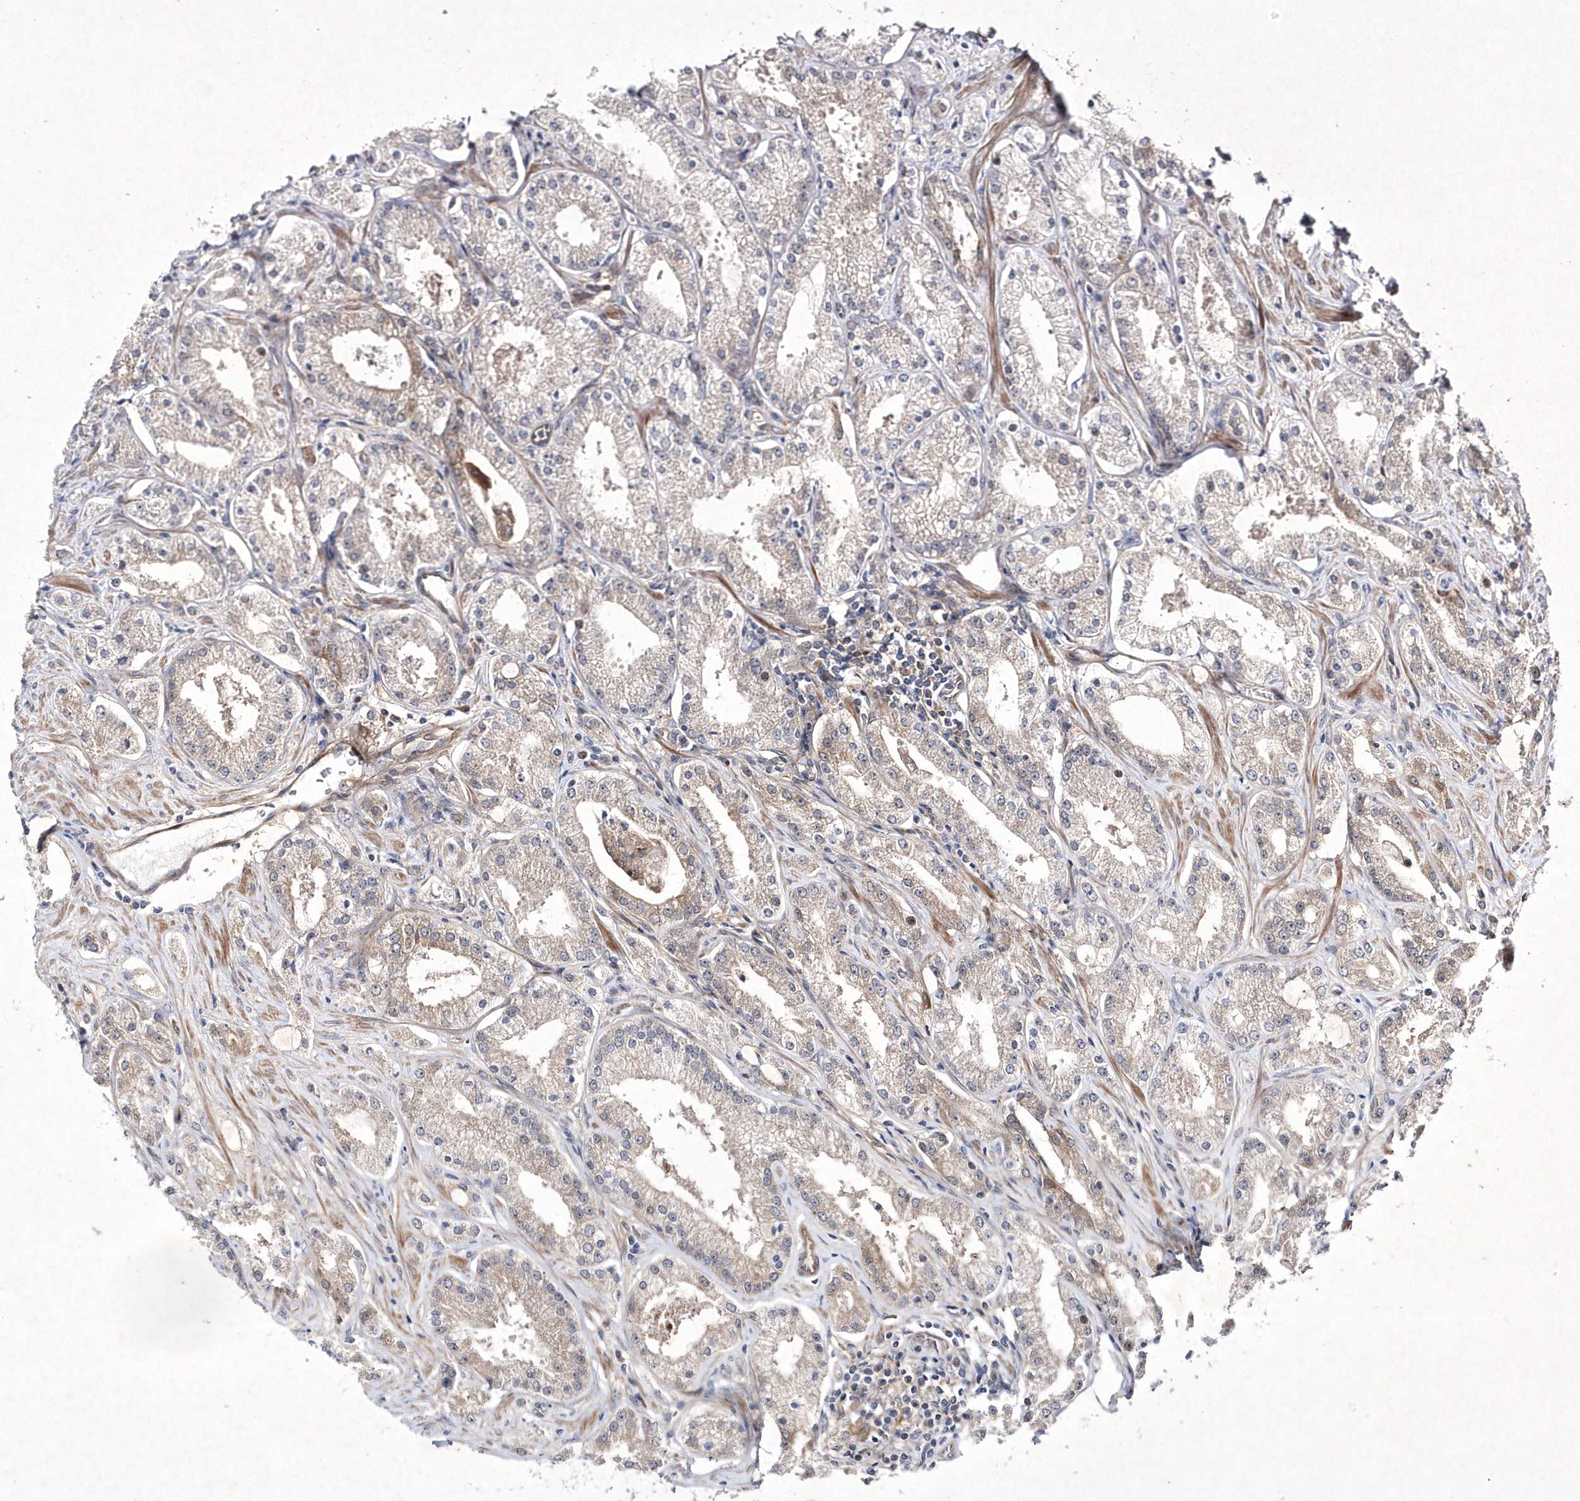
{"staining": {"intensity": "negative", "quantity": "none", "location": "none"}, "tissue": "prostate cancer", "cell_type": "Tumor cells", "image_type": "cancer", "snomed": [{"axis": "morphology", "description": "Adenocarcinoma, Low grade"}, {"axis": "topography", "description": "Prostate"}], "caption": "Human prostate cancer (adenocarcinoma (low-grade)) stained for a protein using immunohistochemistry (IHC) exhibits no expression in tumor cells.", "gene": "DSPP", "patient": {"sex": "male", "age": 69}}